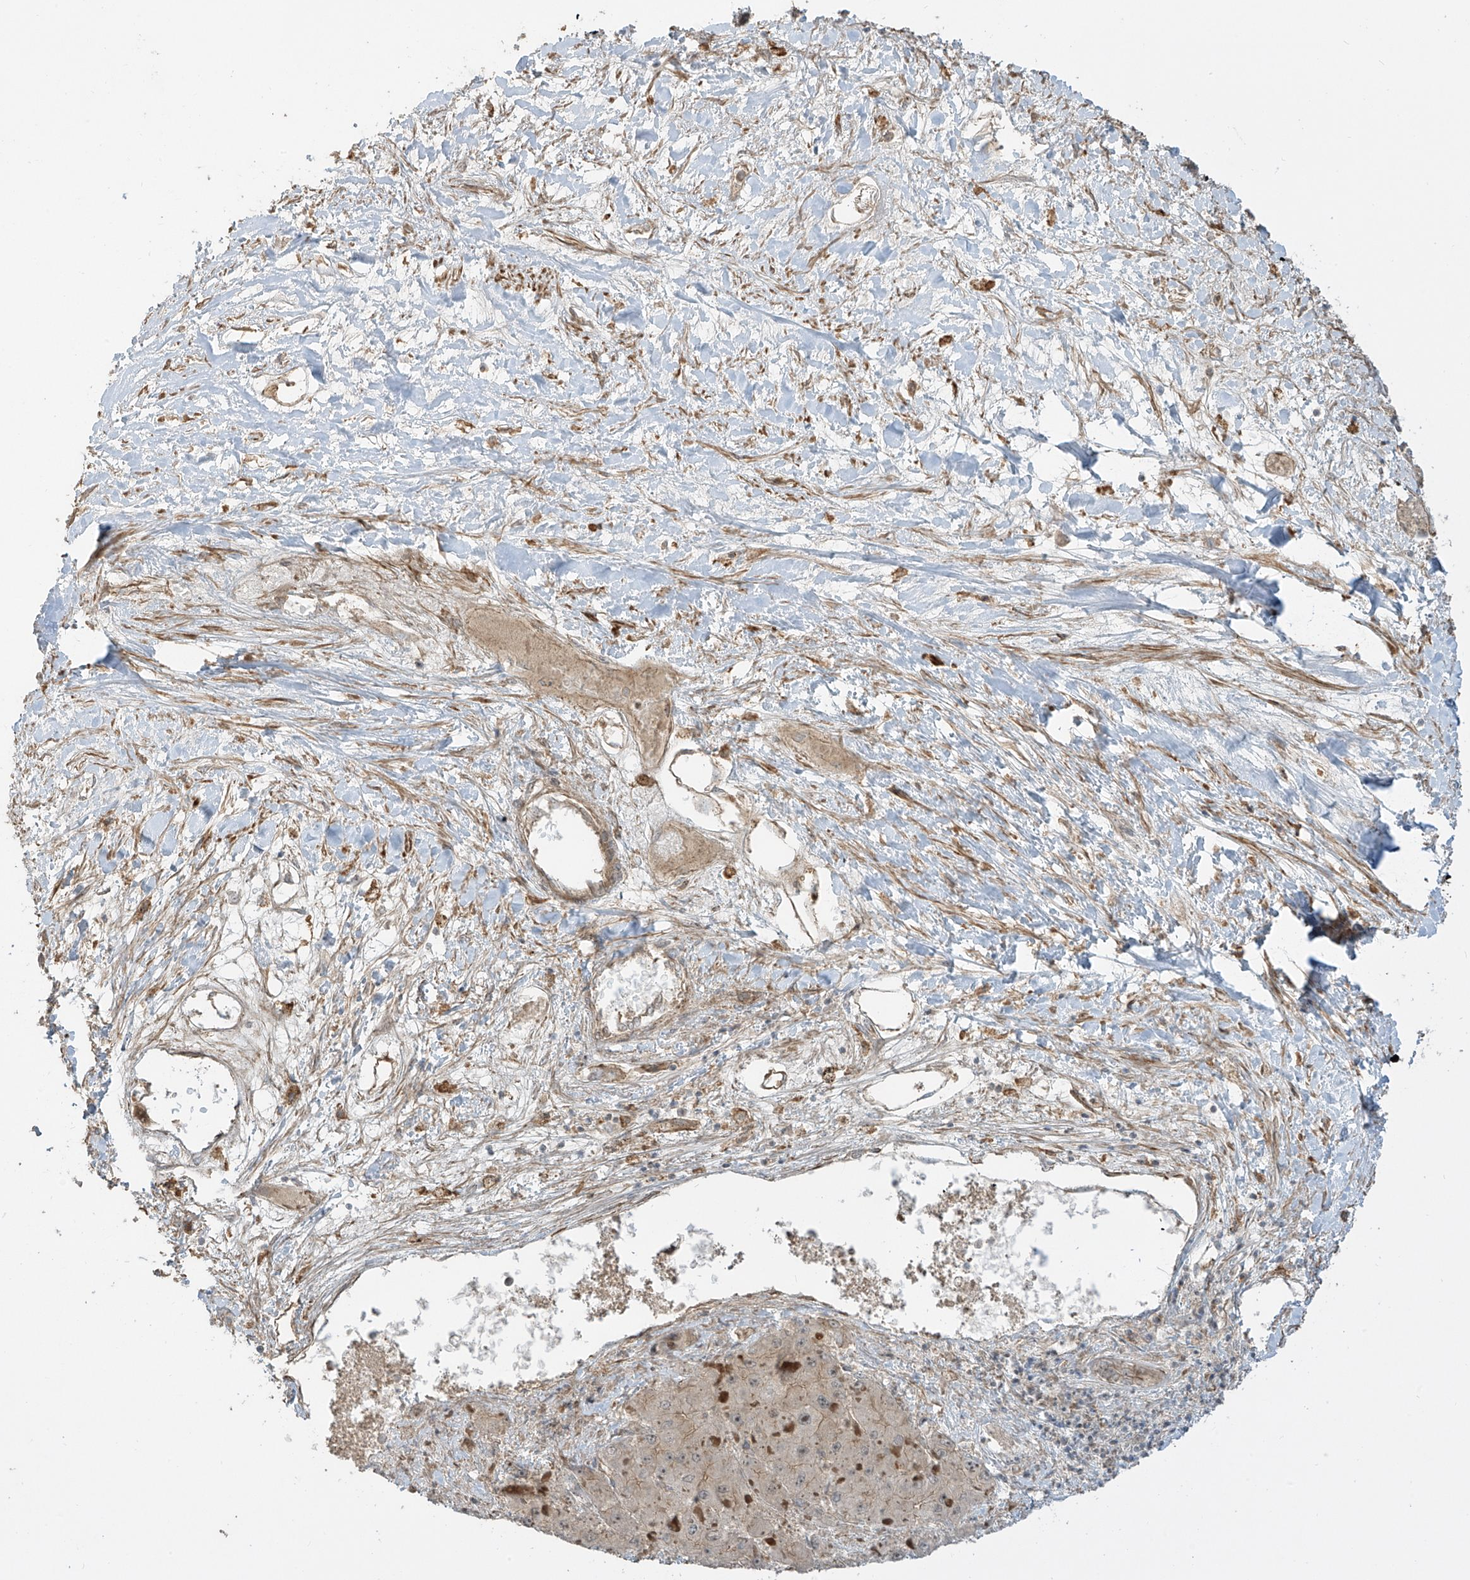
{"staining": {"intensity": "weak", "quantity": "25%-75%", "location": "cytoplasmic/membranous"}, "tissue": "liver cancer", "cell_type": "Tumor cells", "image_type": "cancer", "snomed": [{"axis": "morphology", "description": "Carcinoma, Hepatocellular, NOS"}, {"axis": "topography", "description": "Liver"}], "caption": "High-magnification brightfield microscopy of hepatocellular carcinoma (liver) stained with DAB (brown) and counterstained with hematoxylin (blue). tumor cells exhibit weak cytoplasmic/membranous expression is present in about25%-75% of cells.", "gene": "ENTR1", "patient": {"sex": "female", "age": 73}}